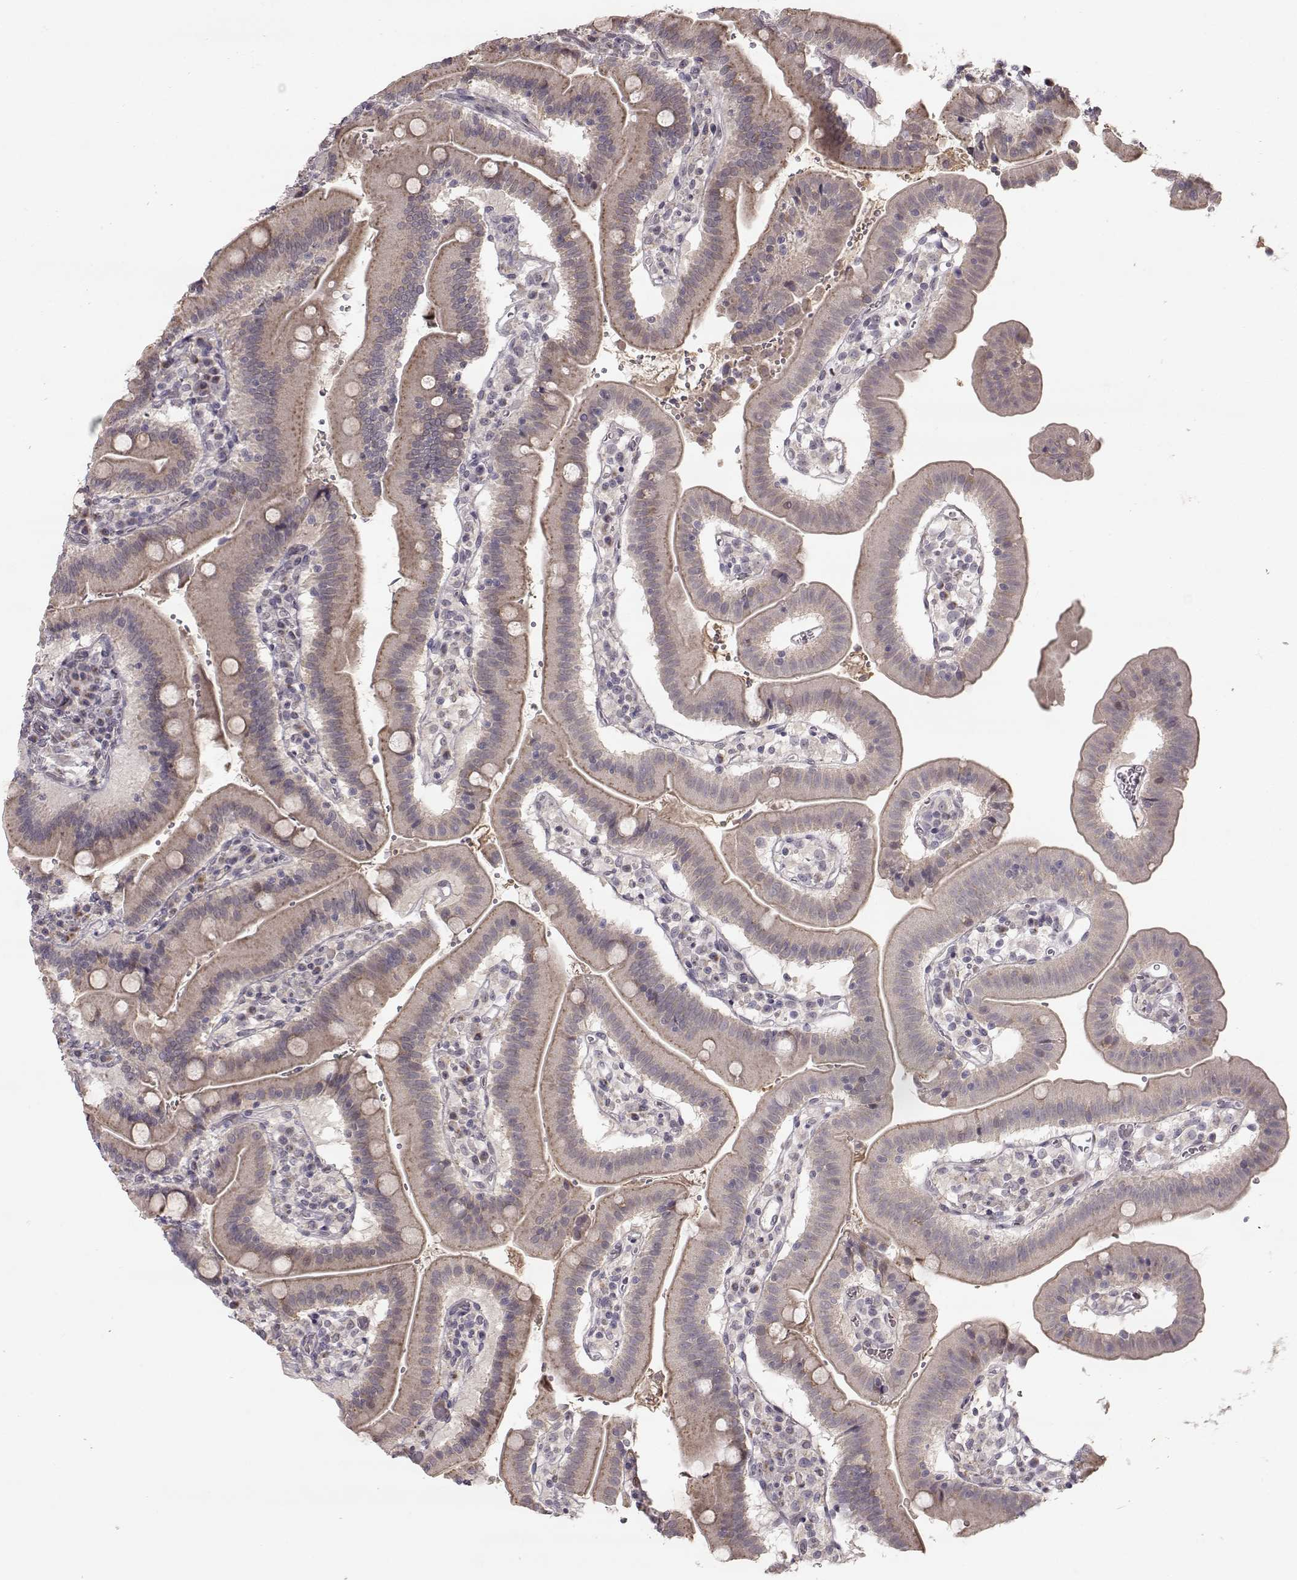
{"staining": {"intensity": "weak", "quantity": "25%-75%", "location": "cytoplasmic/membranous"}, "tissue": "duodenum", "cell_type": "Glandular cells", "image_type": "normal", "snomed": [{"axis": "morphology", "description": "Normal tissue, NOS"}, {"axis": "topography", "description": "Duodenum"}], "caption": "Duodenum was stained to show a protein in brown. There is low levels of weak cytoplasmic/membranous positivity in about 25%-75% of glandular cells. The staining is performed using DAB (3,3'-diaminobenzidine) brown chromogen to label protein expression. The nuclei are counter-stained blue using hematoxylin.", "gene": "PNMT", "patient": {"sex": "female", "age": 62}}